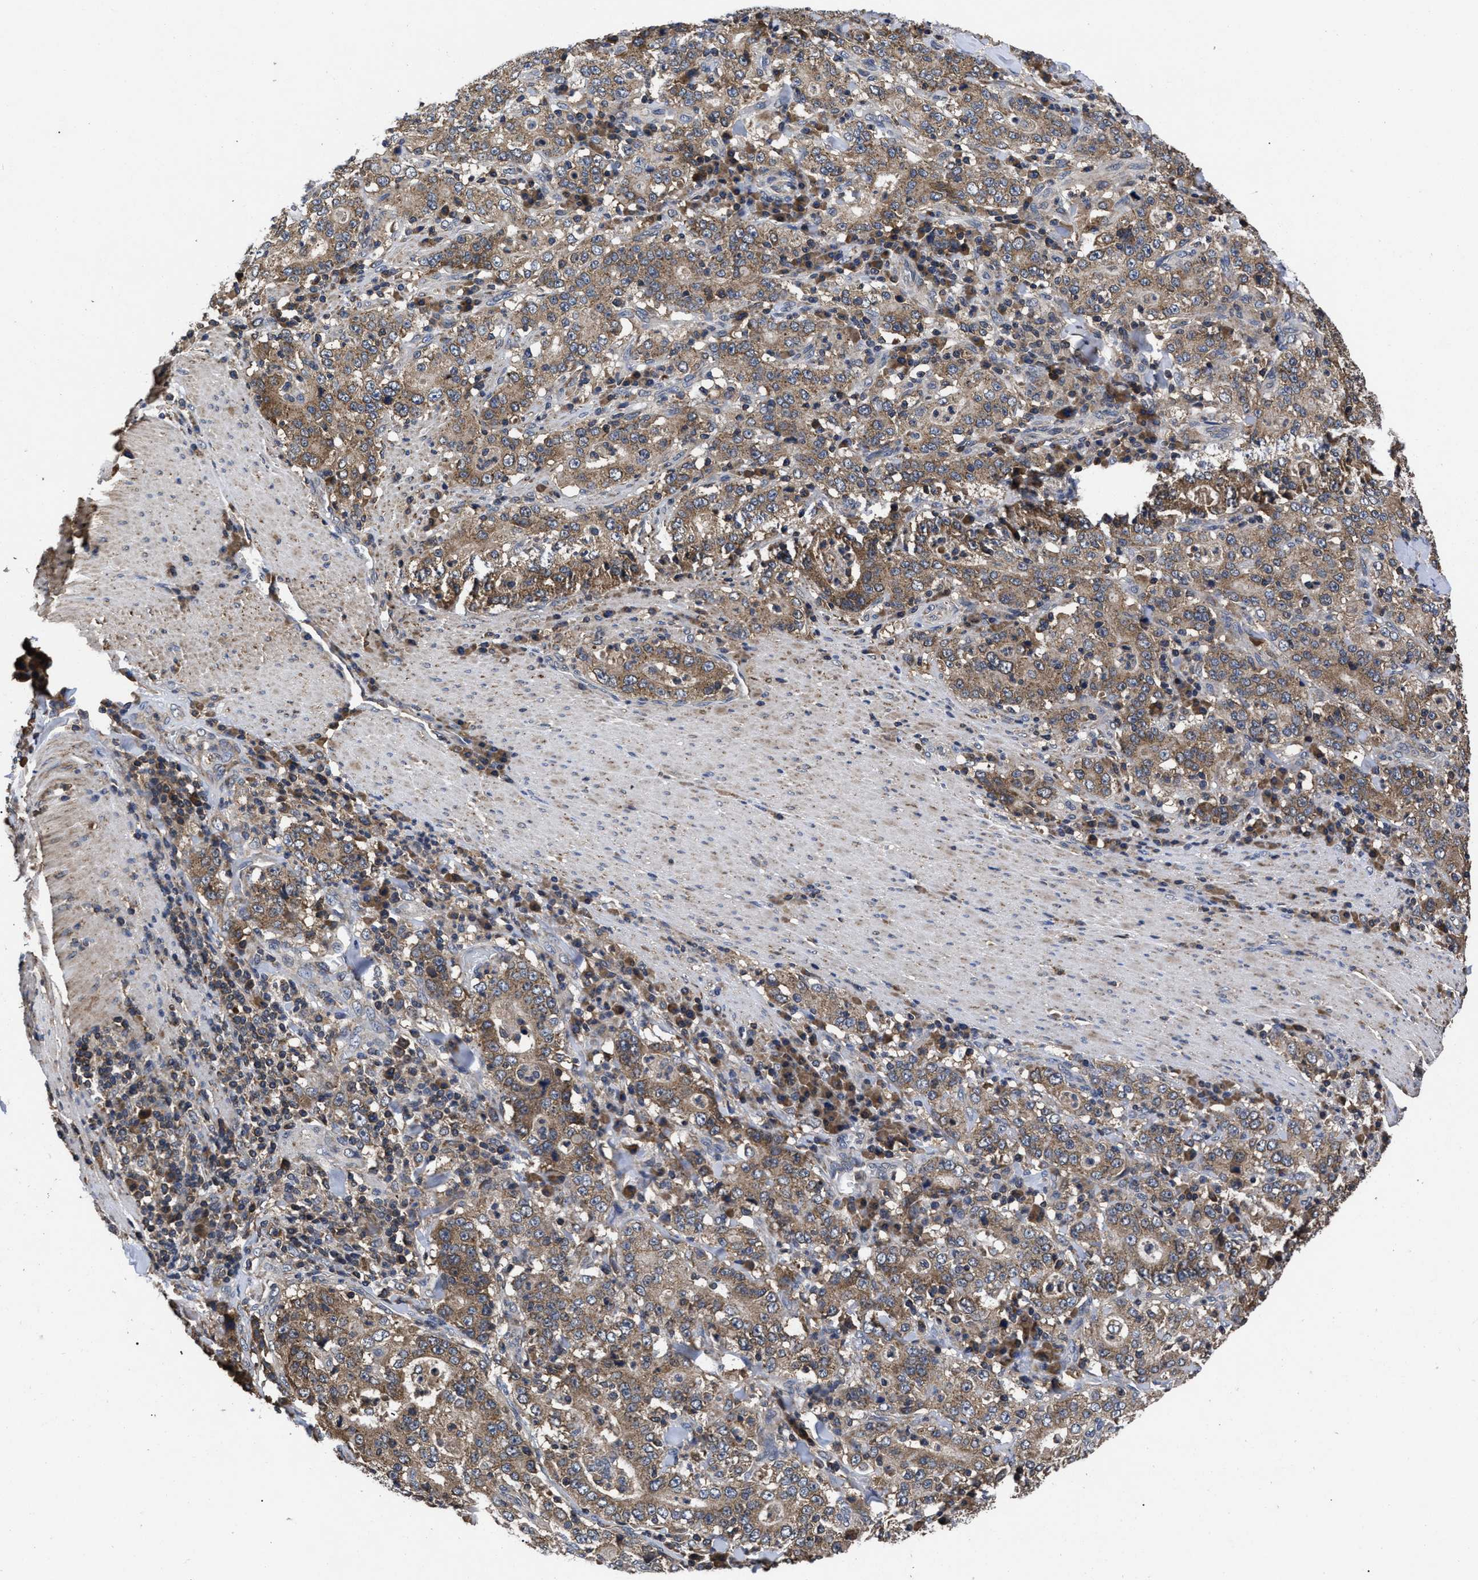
{"staining": {"intensity": "moderate", "quantity": ">75%", "location": "cytoplasmic/membranous"}, "tissue": "stomach cancer", "cell_type": "Tumor cells", "image_type": "cancer", "snomed": [{"axis": "morphology", "description": "Normal tissue, NOS"}, {"axis": "morphology", "description": "Adenocarcinoma, NOS"}, {"axis": "topography", "description": "Stomach, upper"}, {"axis": "topography", "description": "Stomach"}], "caption": "IHC (DAB (3,3'-diaminobenzidine)) staining of human adenocarcinoma (stomach) exhibits moderate cytoplasmic/membranous protein positivity in approximately >75% of tumor cells.", "gene": "LRRC3", "patient": {"sex": "male", "age": 59}}